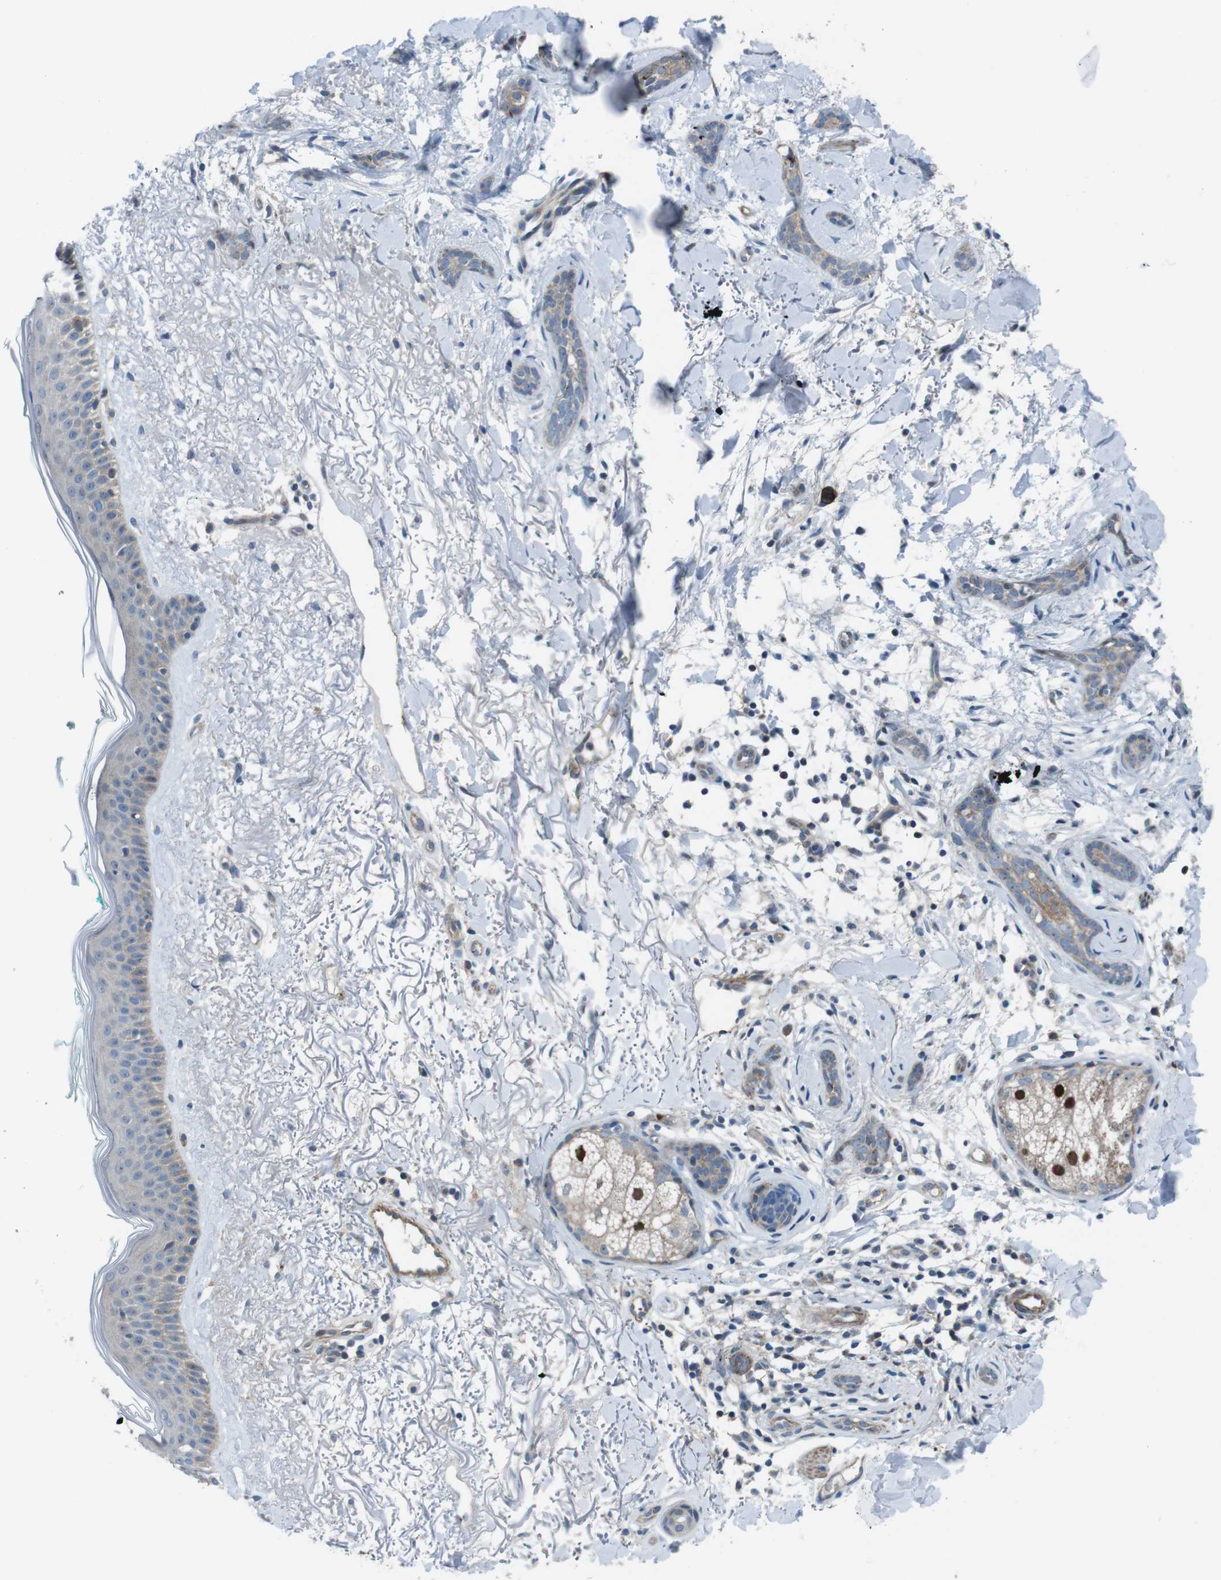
{"staining": {"intensity": "weak", "quantity": ">75%", "location": "cytoplasmic/membranous"}, "tissue": "skin cancer", "cell_type": "Tumor cells", "image_type": "cancer", "snomed": [{"axis": "morphology", "description": "Basal cell carcinoma"}, {"axis": "morphology", "description": "Adnexal tumor, benign"}, {"axis": "topography", "description": "Skin"}], "caption": "A histopathology image of skin cancer stained for a protein demonstrates weak cytoplasmic/membranous brown staining in tumor cells.", "gene": "FAM174B", "patient": {"sex": "female", "age": 42}}